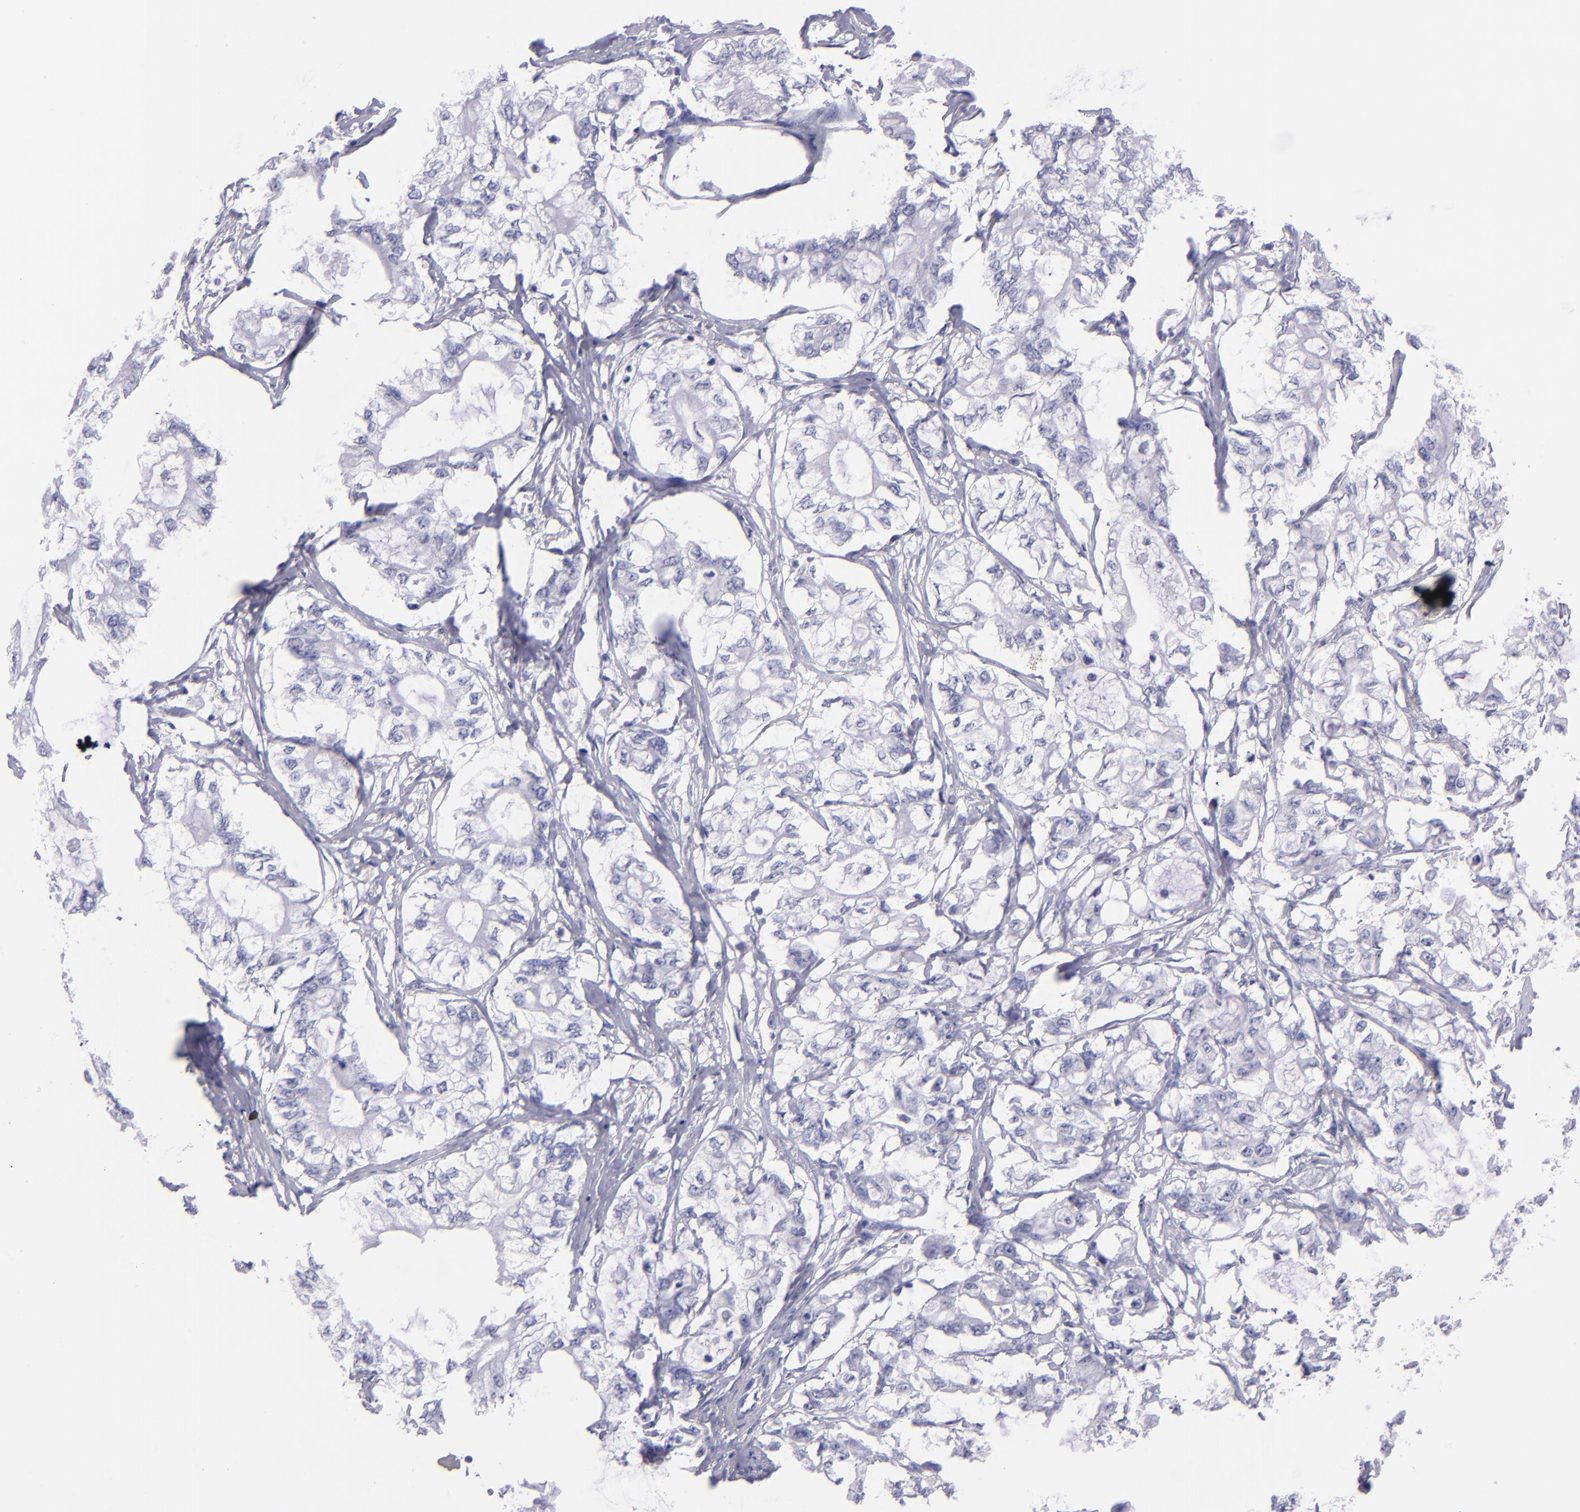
{"staining": {"intensity": "negative", "quantity": "none", "location": "none"}, "tissue": "pancreatic cancer", "cell_type": "Tumor cells", "image_type": "cancer", "snomed": [{"axis": "morphology", "description": "Adenocarcinoma, NOS"}, {"axis": "topography", "description": "Pancreas"}], "caption": "Immunohistochemistry photomicrograph of neoplastic tissue: pancreatic cancer (adenocarcinoma) stained with DAB exhibits no significant protein expression in tumor cells.", "gene": "CD38", "patient": {"sex": "male", "age": 79}}